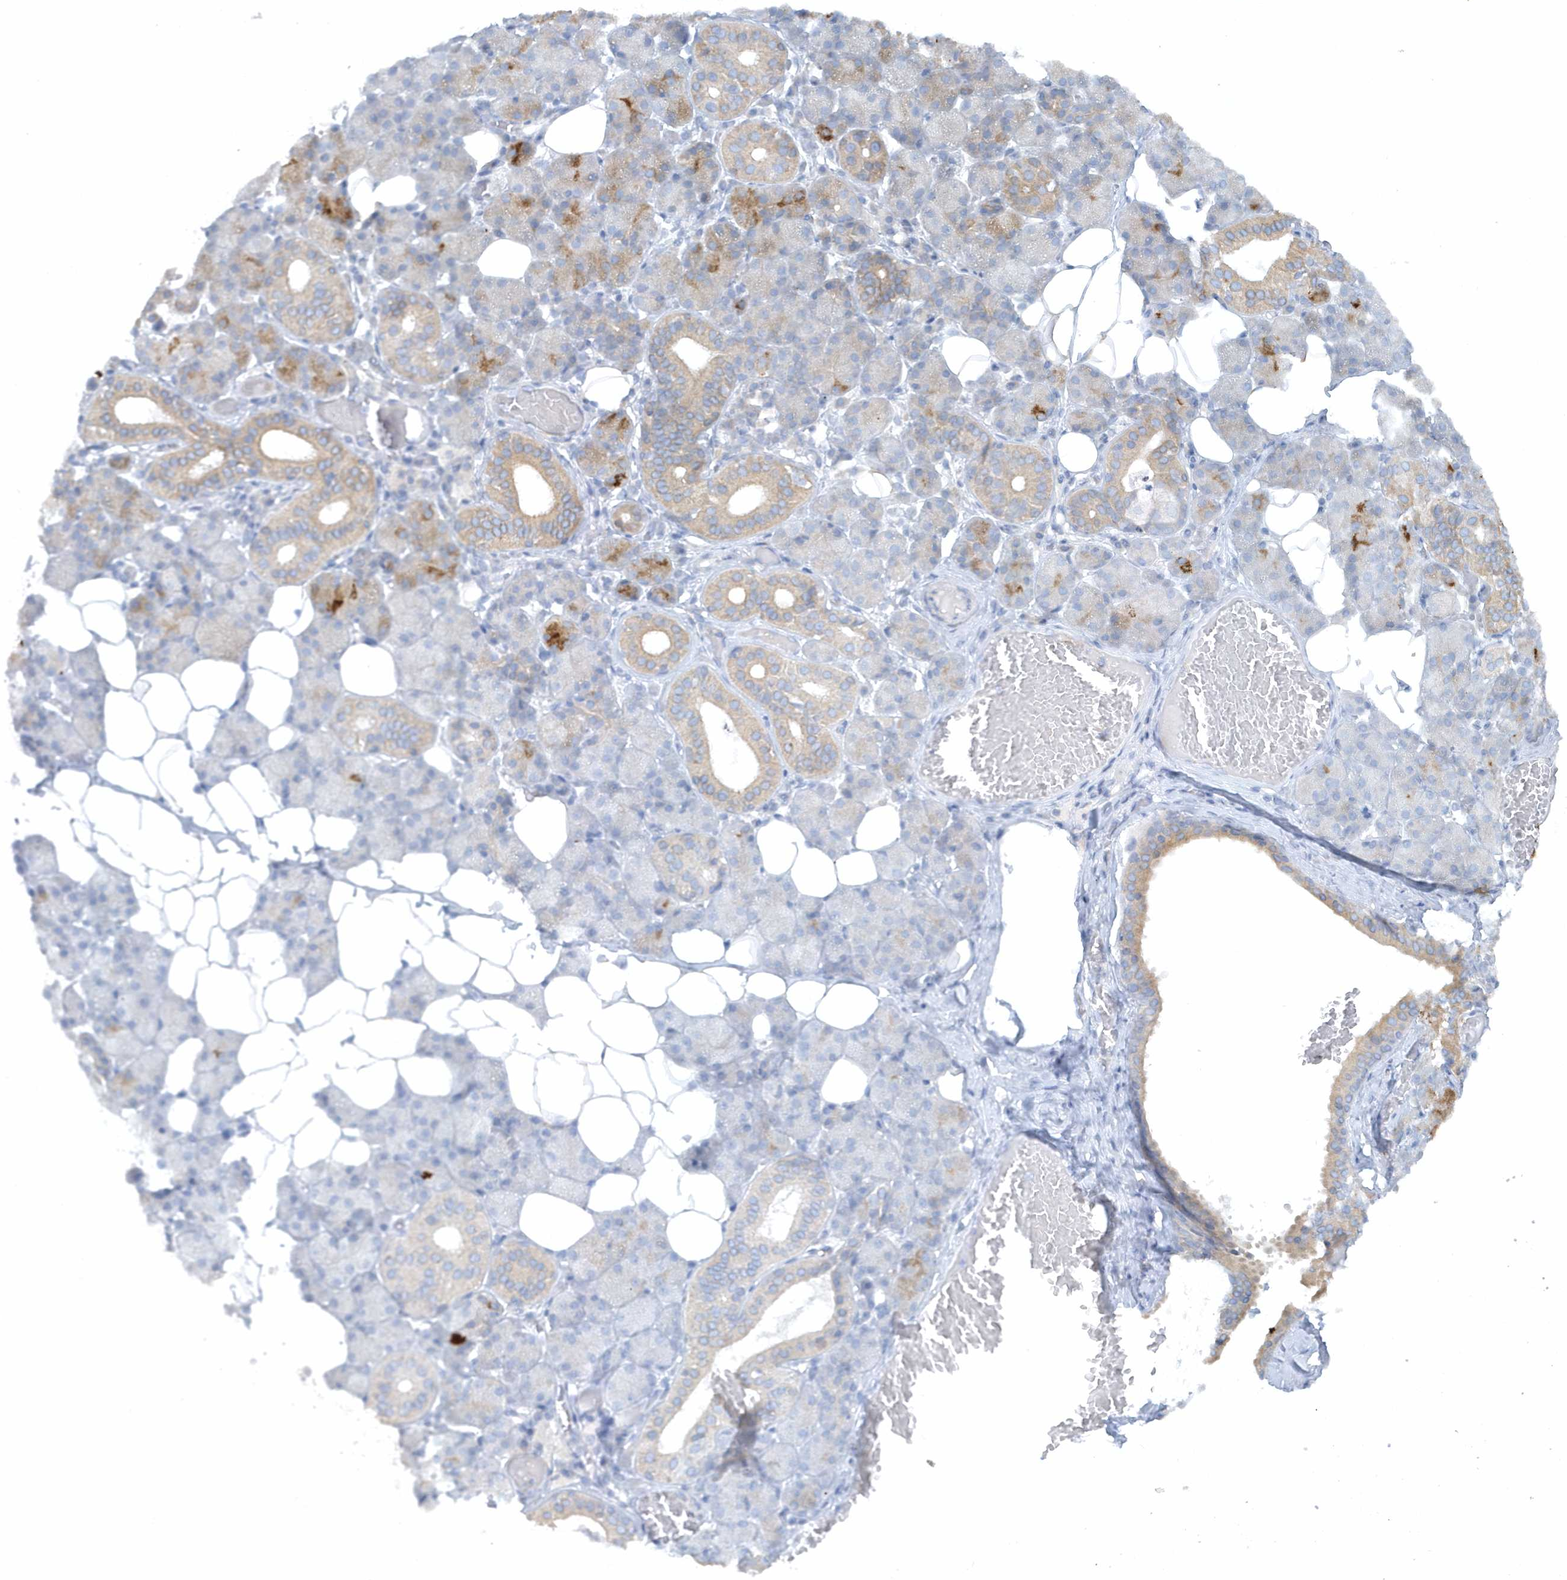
{"staining": {"intensity": "weak", "quantity": "<25%", "location": "cytoplasmic/membranous"}, "tissue": "salivary gland", "cell_type": "Glandular cells", "image_type": "normal", "snomed": [{"axis": "morphology", "description": "Normal tissue, NOS"}, {"axis": "topography", "description": "Salivary gland"}], "caption": "Photomicrograph shows no significant protein positivity in glandular cells of normal salivary gland. (DAB immunohistochemistry (IHC), high magnification).", "gene": "CNOT10", "patient": {"sex": "female", "age": 33}}